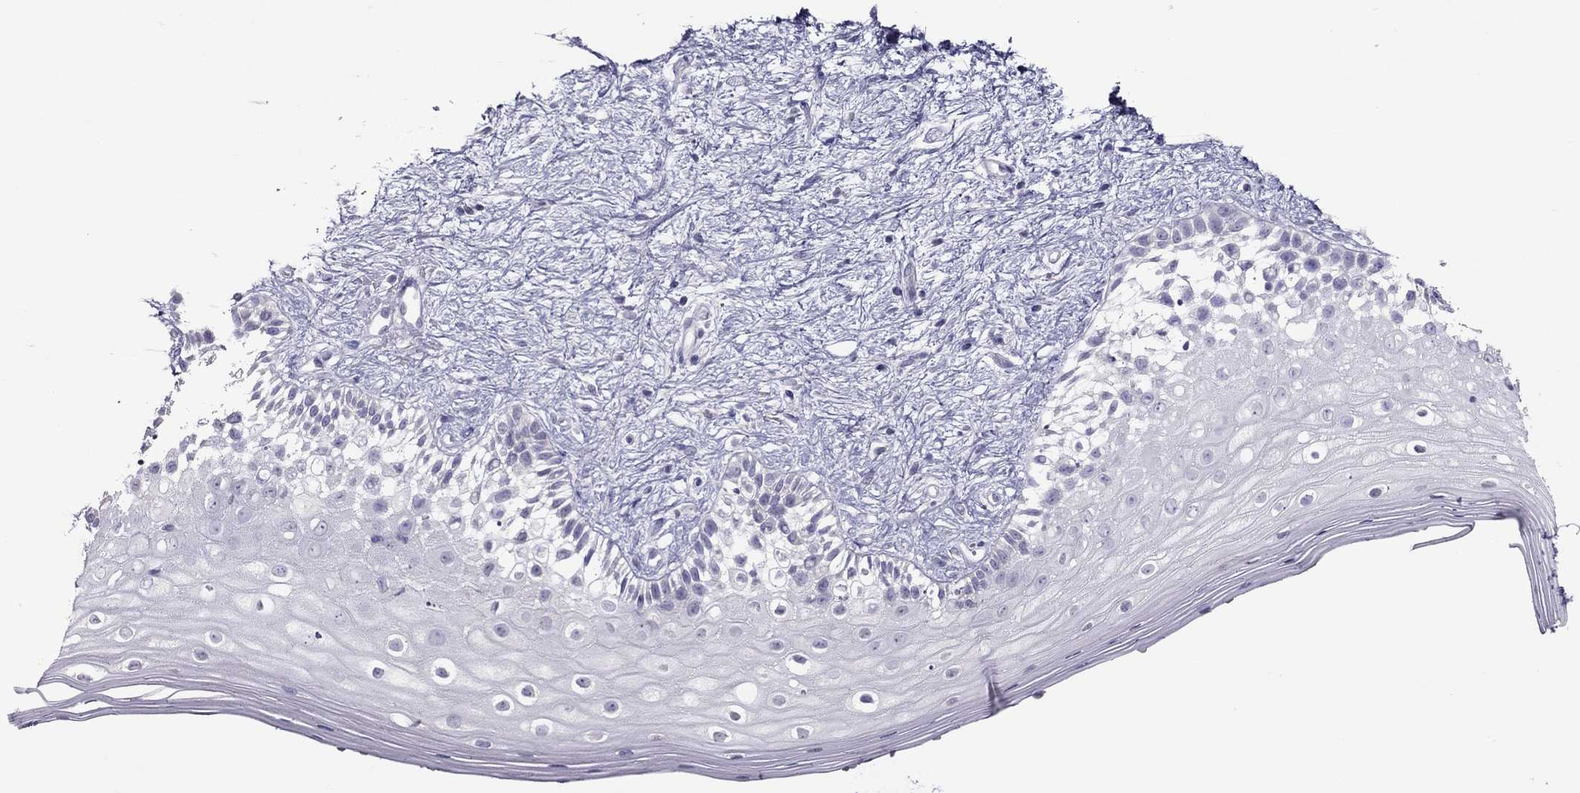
{"staining": {"intensity": "negative", "quantity": "none", "location": "none"}, "tissue": "vagina", "cell_type": "Squamous epithelial cells", "image_type": "normal", "snomed": [{"axis": "morphology", "description": "Normal tissue, NOS"}, {"axis": "topography", "description": "Vagina"}], "caption": "The photomicrograph demonstrates no significant expression in squamous epithelial cells of vagina. Nuclei are stained in blue.", "gene": "RGS8", "patient": {"sex": "female", "age": 47}}